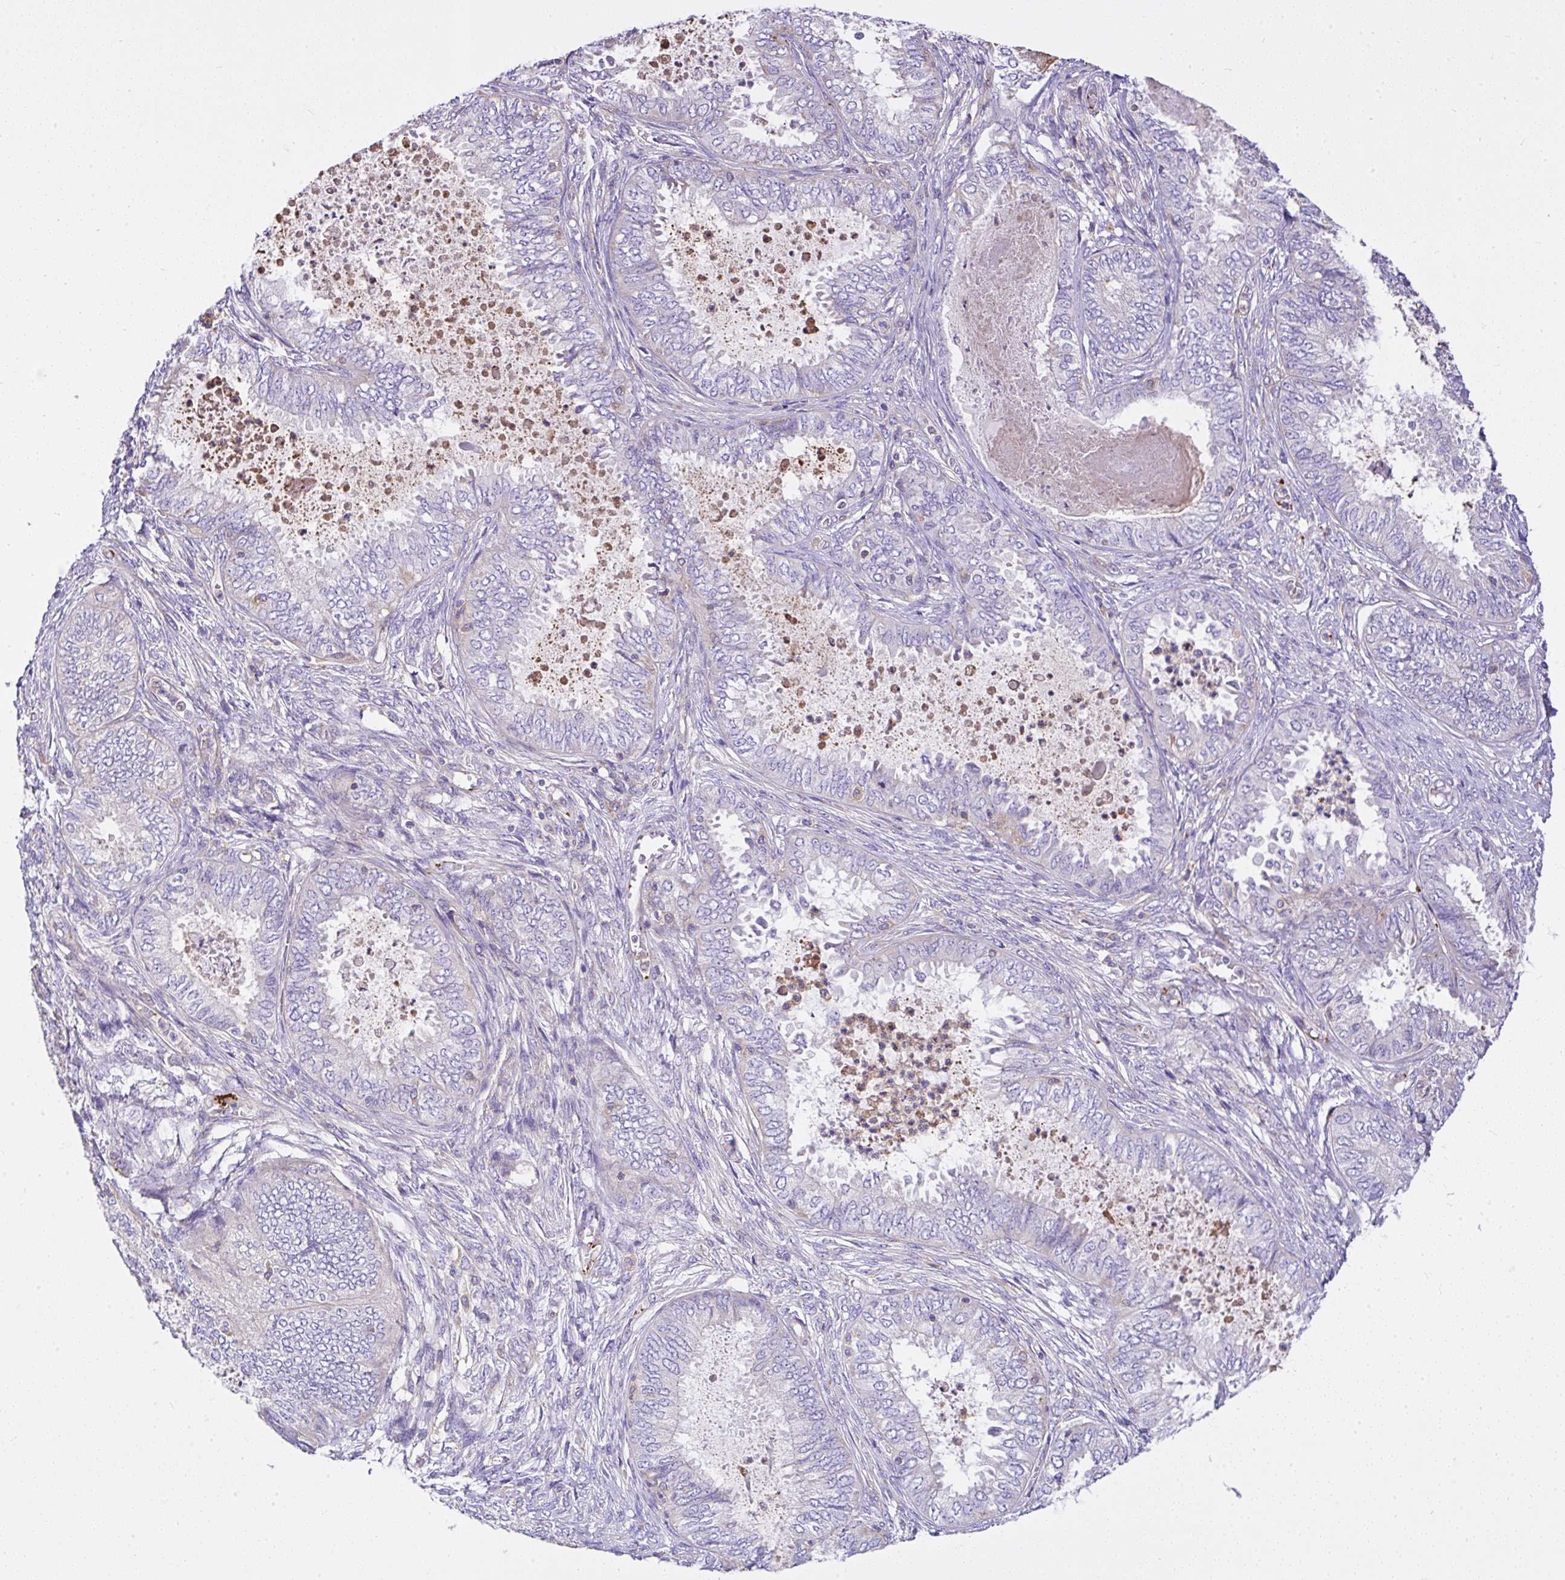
{"staining": {"intensity": "negative", "quantity": "none", "location": "none"}, "tissue": "ovarian cancer", "cell_type": "Tumor cells", "image_type": "cancer", "snomed": [{"axis": "morphology", "description": "Carcinoma, endometroid"}, {"axis": "topography", "description": "Ovary"}], "caption": "Ovarian cancer (endometroid carcinoma) was stained to show a protein in brown. There is no significant staining in tumor cells.", "gene": "CCDC142", "patient": {"sex": "female", "age": 70}}